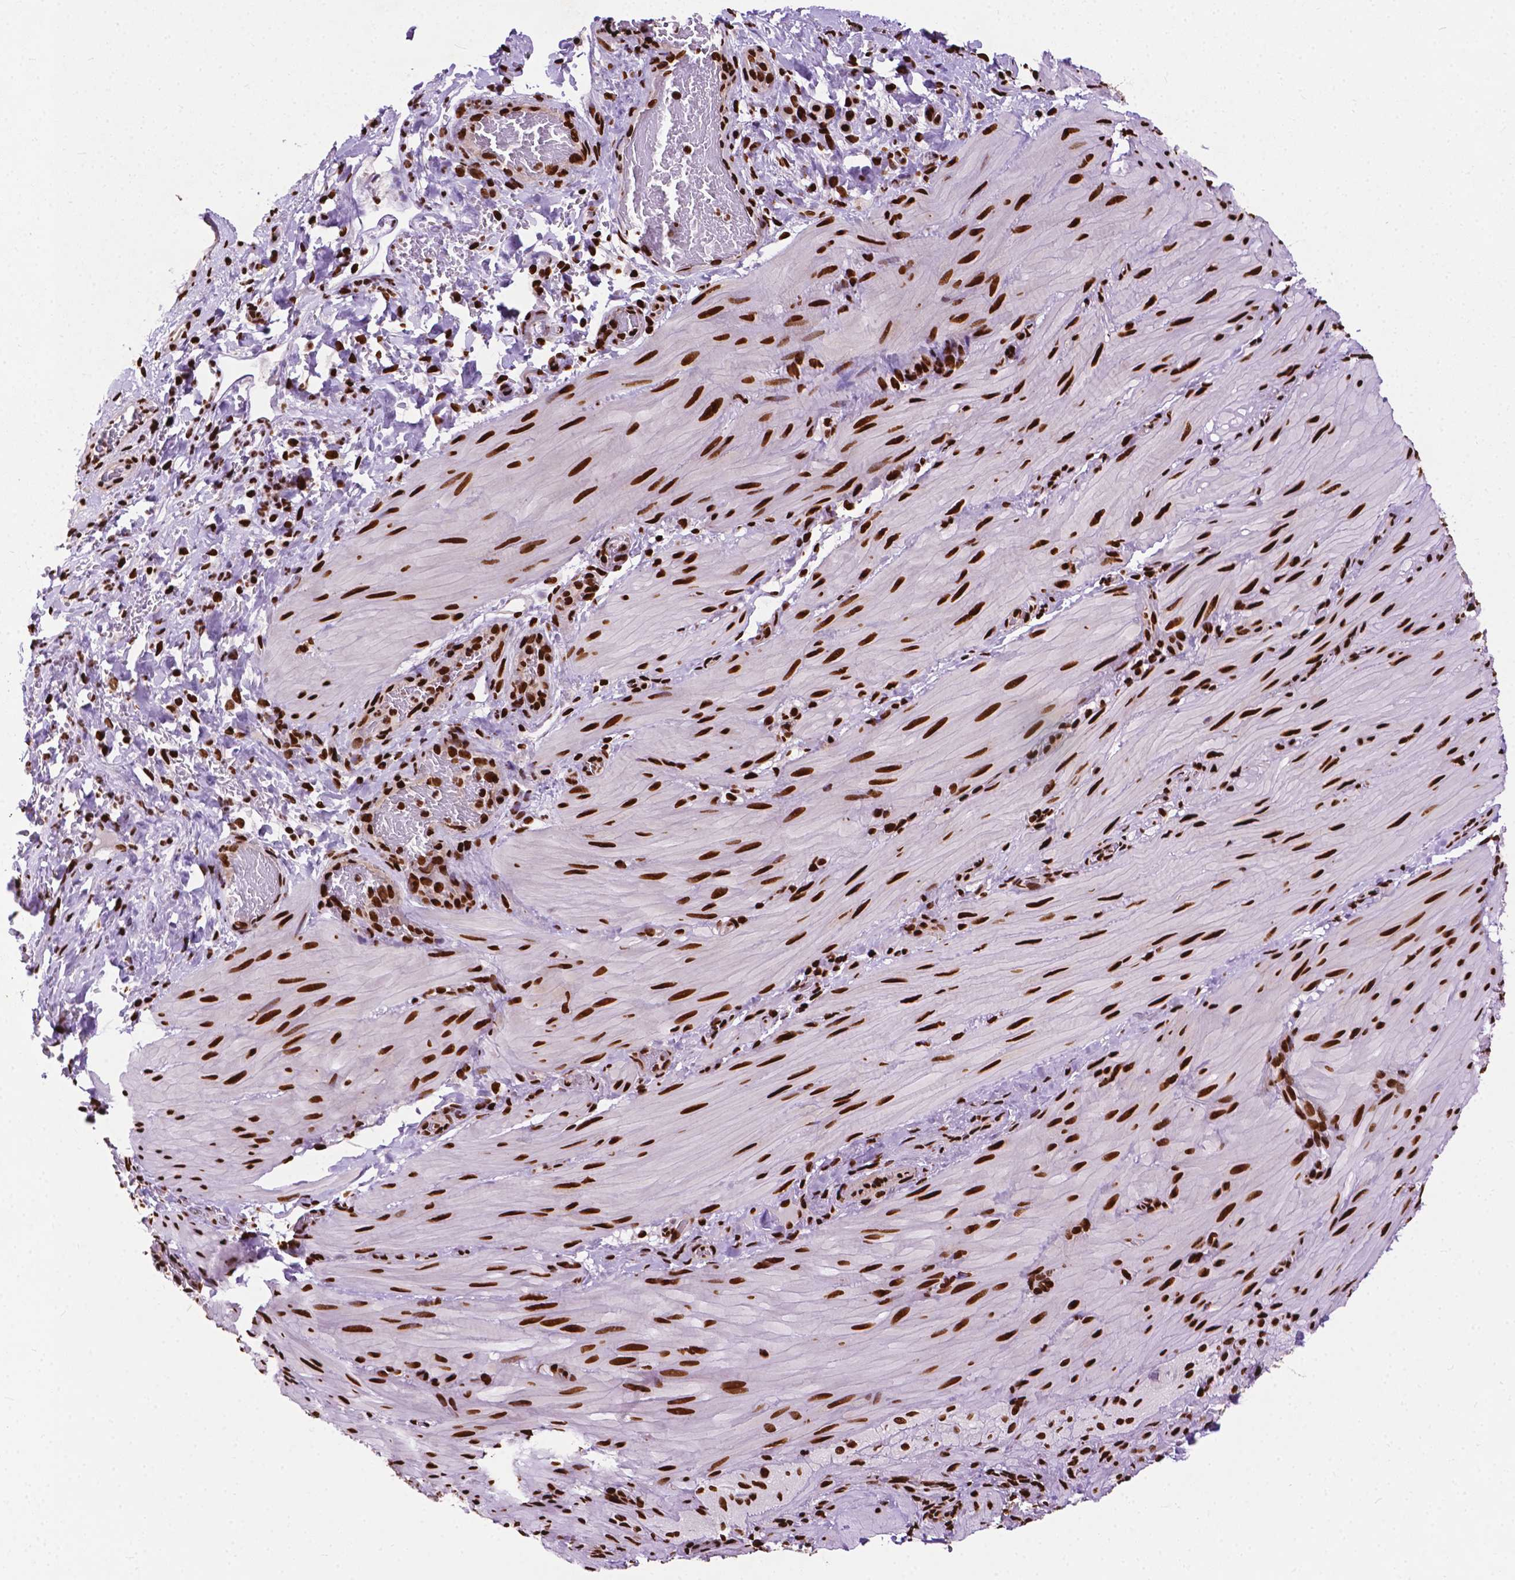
{"staining": {"intensity": "strong", "quantity": ">75%", "location": "nuclear"}, "tissue": "smooth muscle", "cell_type": "Smooth muscle cells", "image_type": "normal", "snomed": [{"axis": "morphology", "description": "Normal tissue, NOS"}, {"axis": "topography", "description": "Smooth muscle"}, {"axis": "topography", "description": "Colon"}], "caption": "Protein expression analysis of normal smooth muscle reveals strong nuclear staining in approximately >75% of smooth muscle cells.", "gene": "SMIM5", "patient": {"sex": "male", "age": 73}}